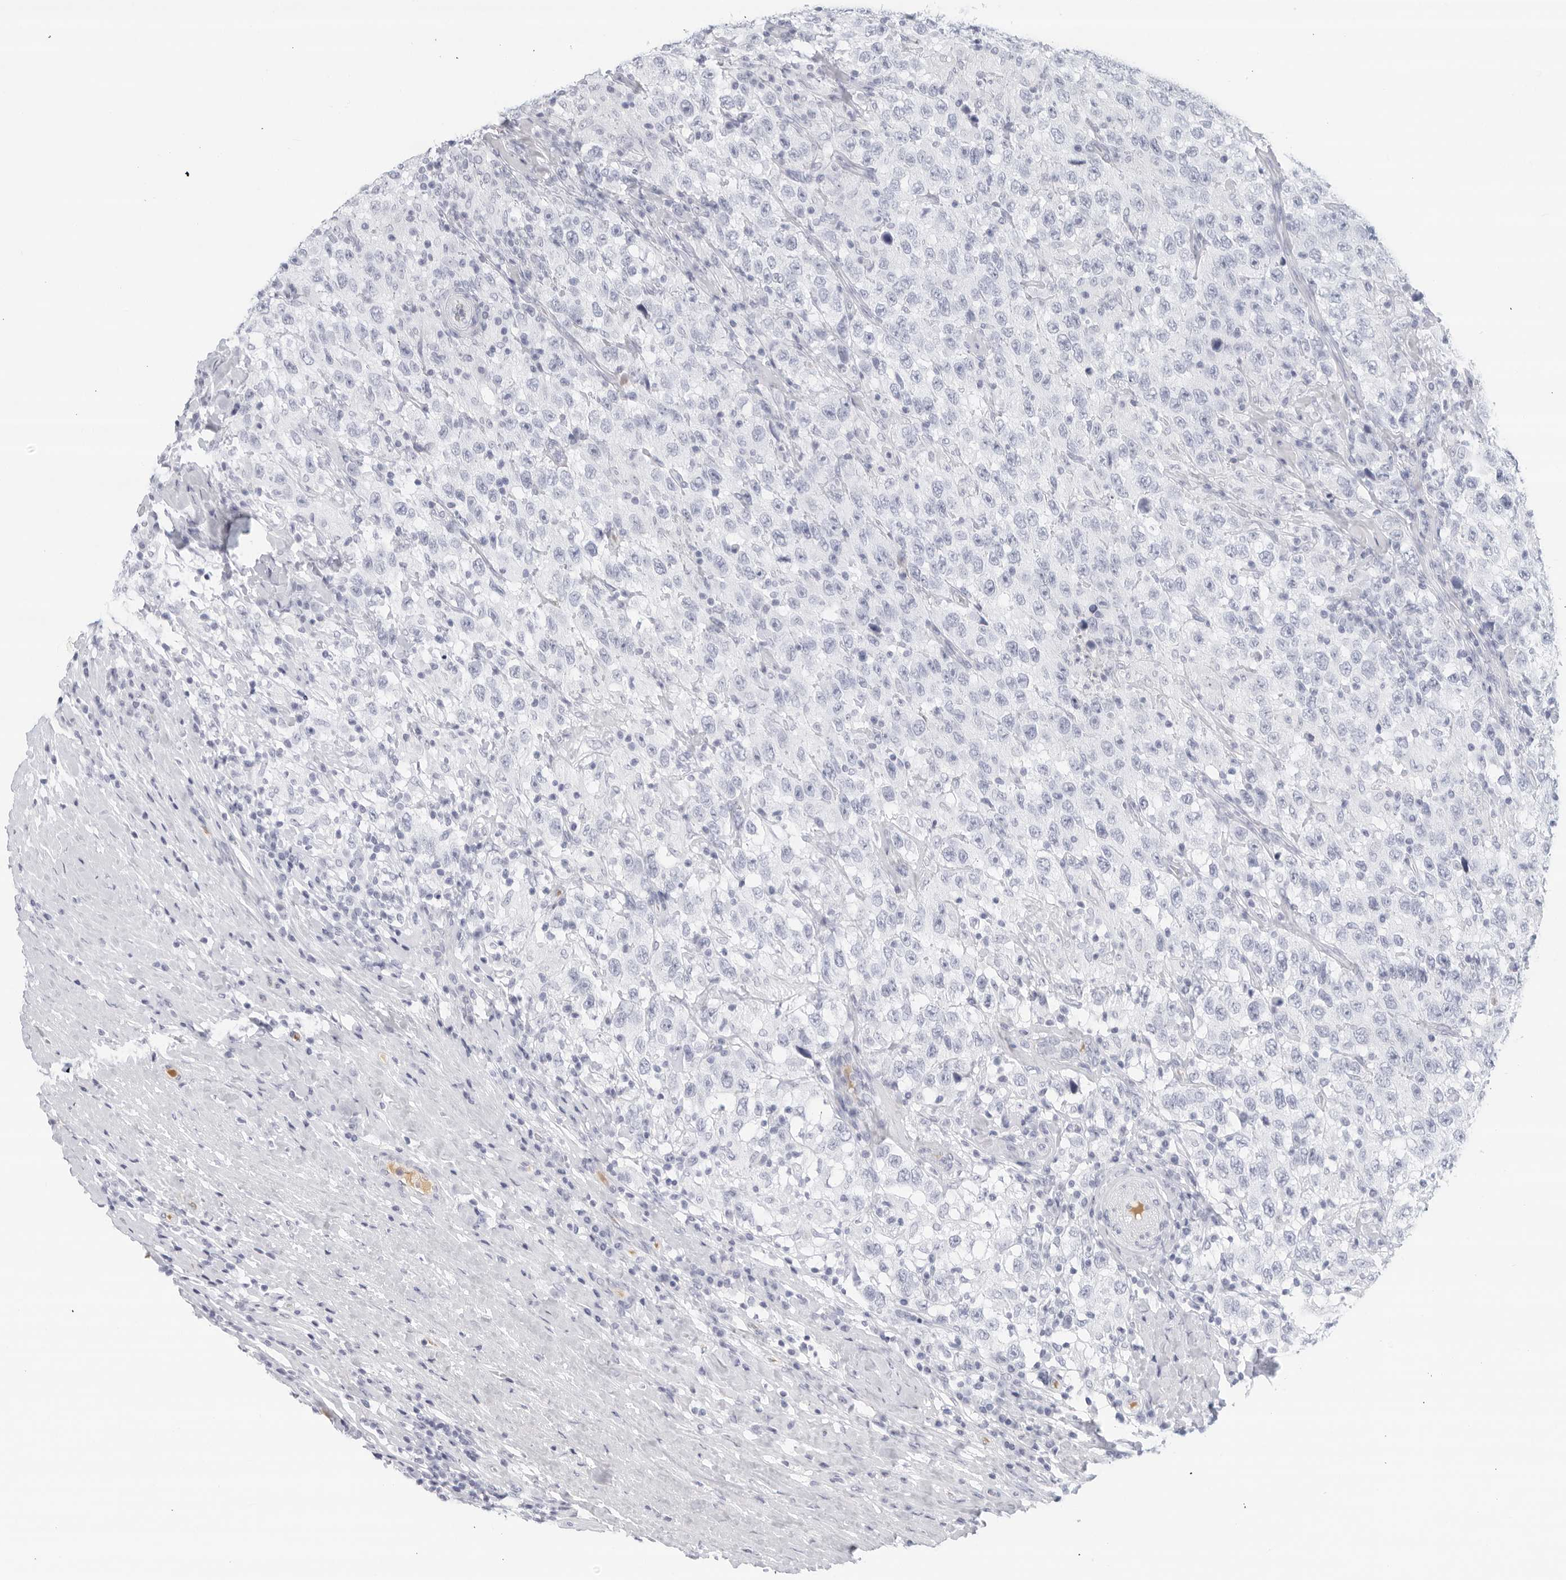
{"staining": {"intensity": "negative", "quantity": "none", "location": "none"}, "tissue": "testis cancer", "cell_type": "Tumor cells", "image_type": "cancer", "snomed": [{"axis": "morphology", "description": "Seminoma, NOS"}, {"axis": "topography", "description": "Testis"}], "caption": "Tumor cells are negative for protein expression in human testis cancer (seminoma).", "gene": "FGG", "patient": {"sex": "male", "age": 41}}